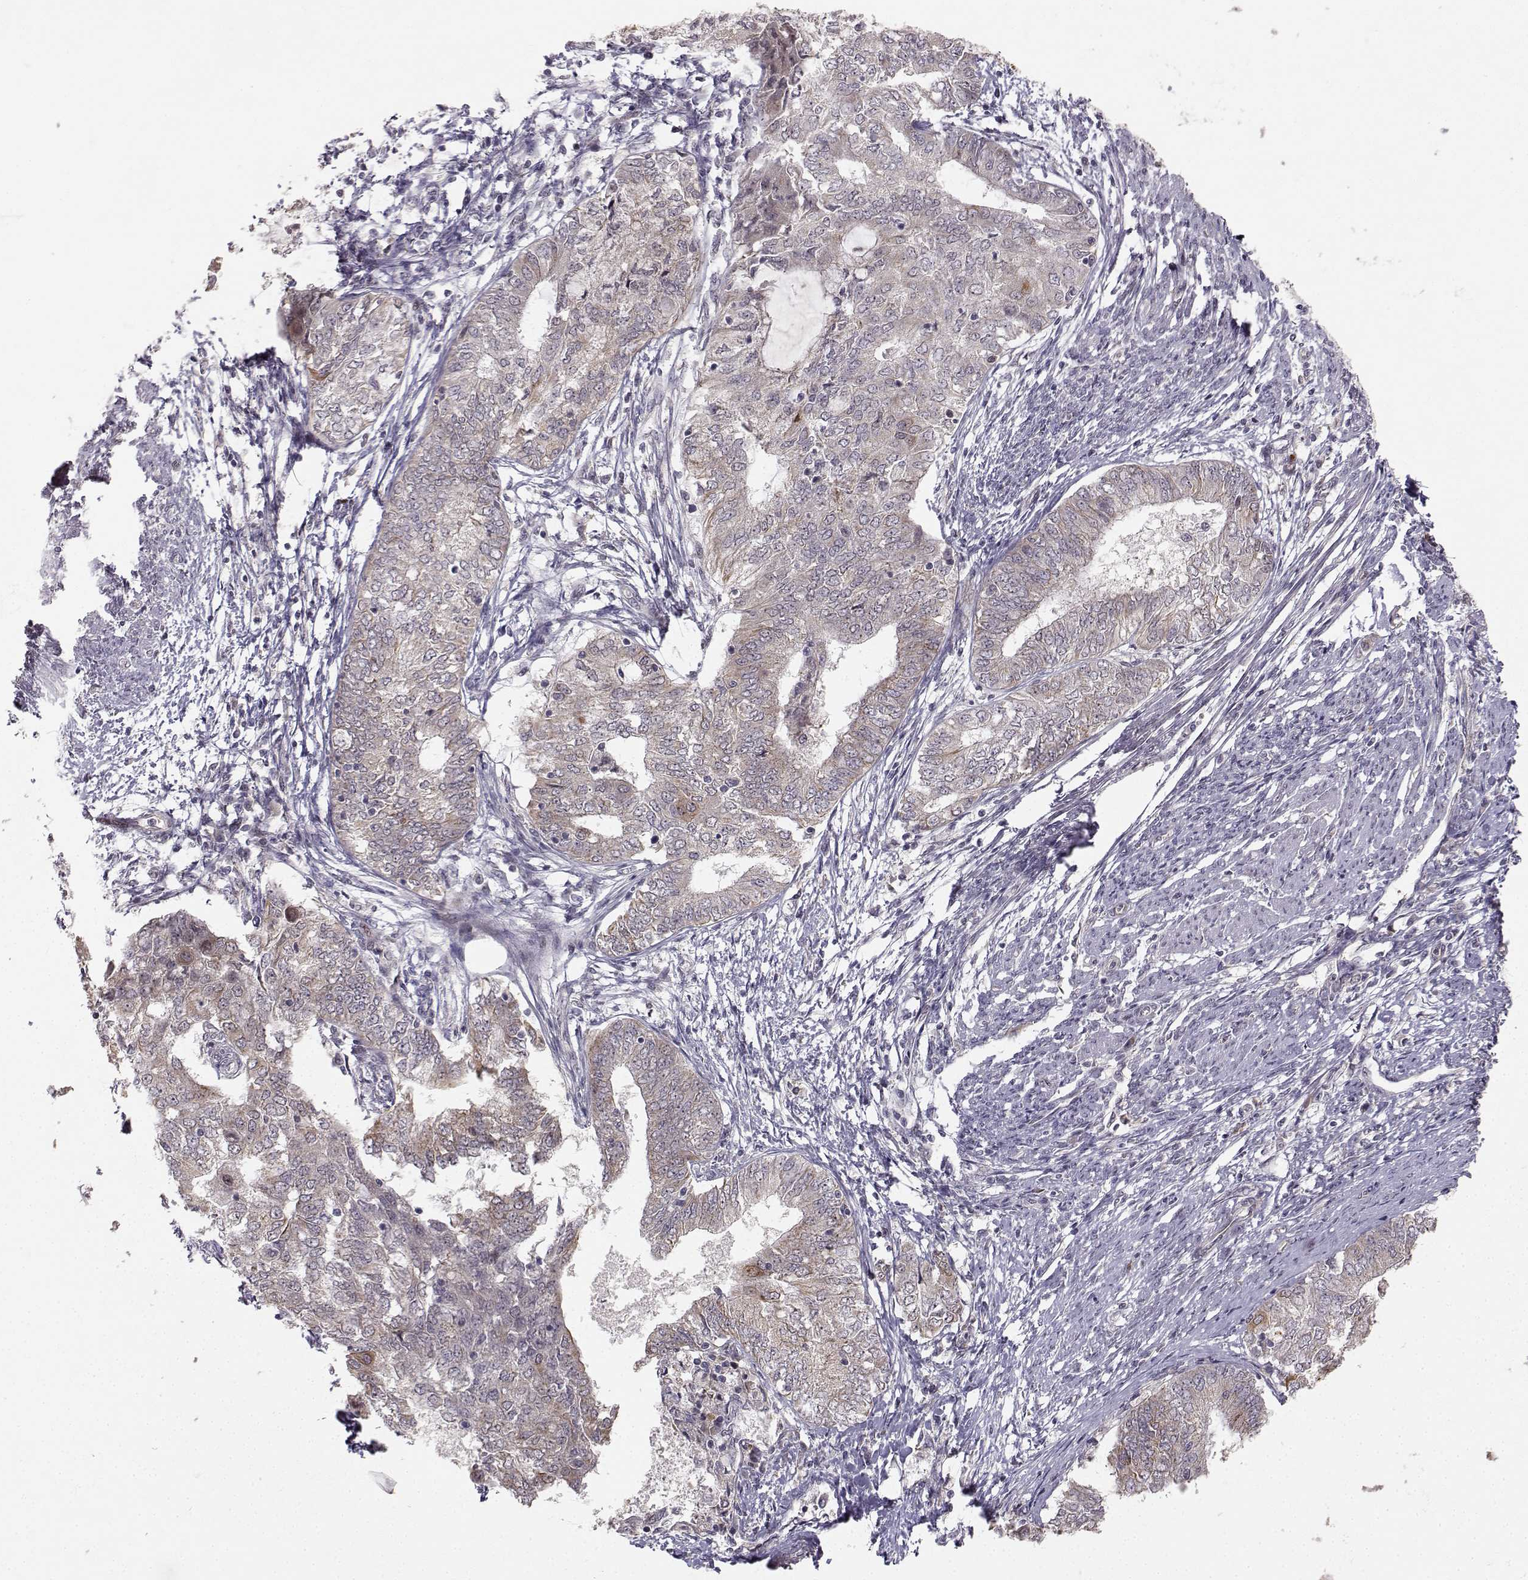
{"staining": {"intensity": "weak", "quantity": "25%-75%", "location": "cytoplasmic/membranous"}, "tissue": "endometrial cancer", "cell_type": "Tumor cells", "image_type": "cancer", "snomed": [{"axis": "morphology", "description": "Adenocarcinoma, NOS"}, {"axis": "topography", "description": "Endometrium"}], "caption": "This image demonstrates immunohistochemistry (IHC) staining of human endometrial cancer, with low weak cytoplasmic/membranous positivity in about 25%-75% of tumor cells.", "gene": "APC", "patient": {"sex": "female", "age": 62}}